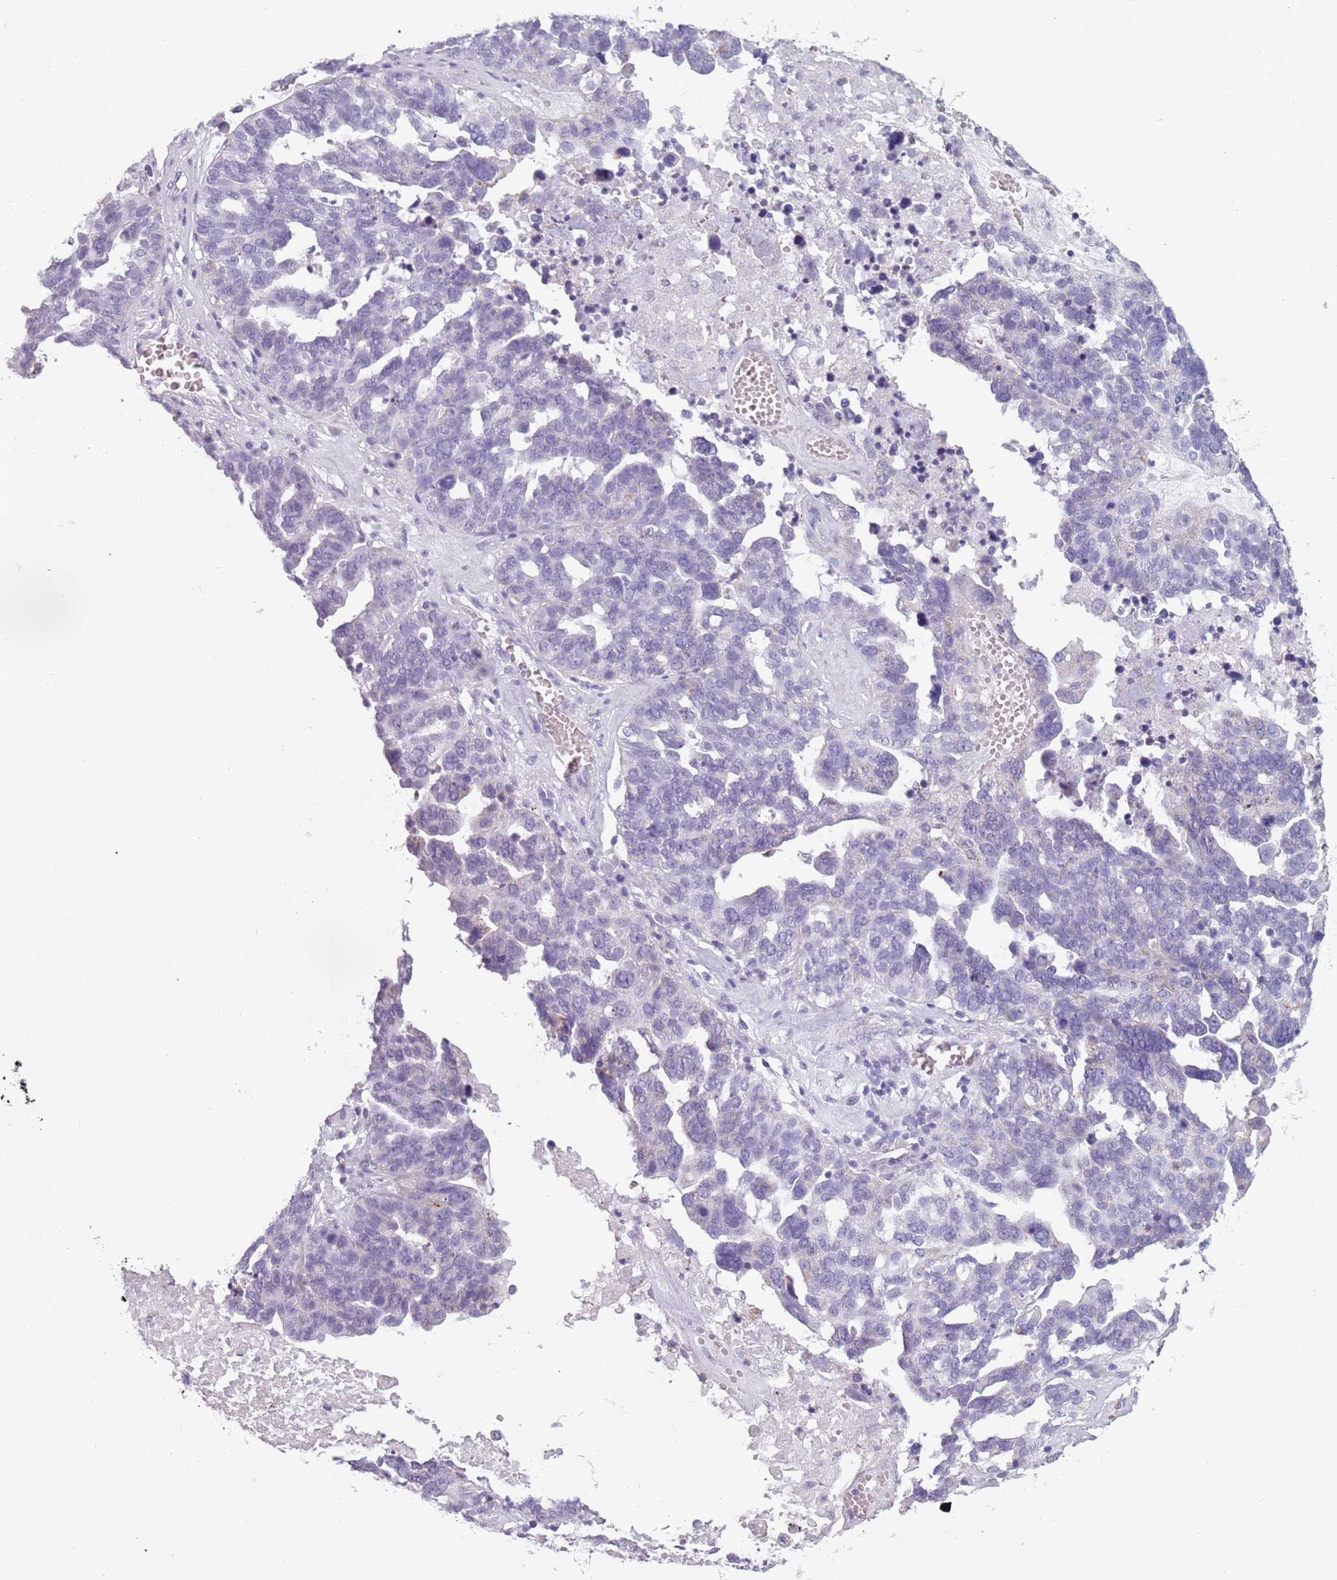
{"staining": {"intensity": "negative", "quantity": "none", "location": "none"}, "tissue": "ovarian cancer", "cell_type": "Tumor cells", "image_type": "cancer", "snomed": [{"axis": "morphology", "description": "Cystadenocarcinoma, serous, NOS"}, {"axis": "topography", "description": "Ovary"}], "caption": "Protein analysis of ovarian serous cystadenocarcinoma exhibits no significant staining in tumor cells.", "gene": "MEGF8", "patient": {"sex": "female", "age": 59}}